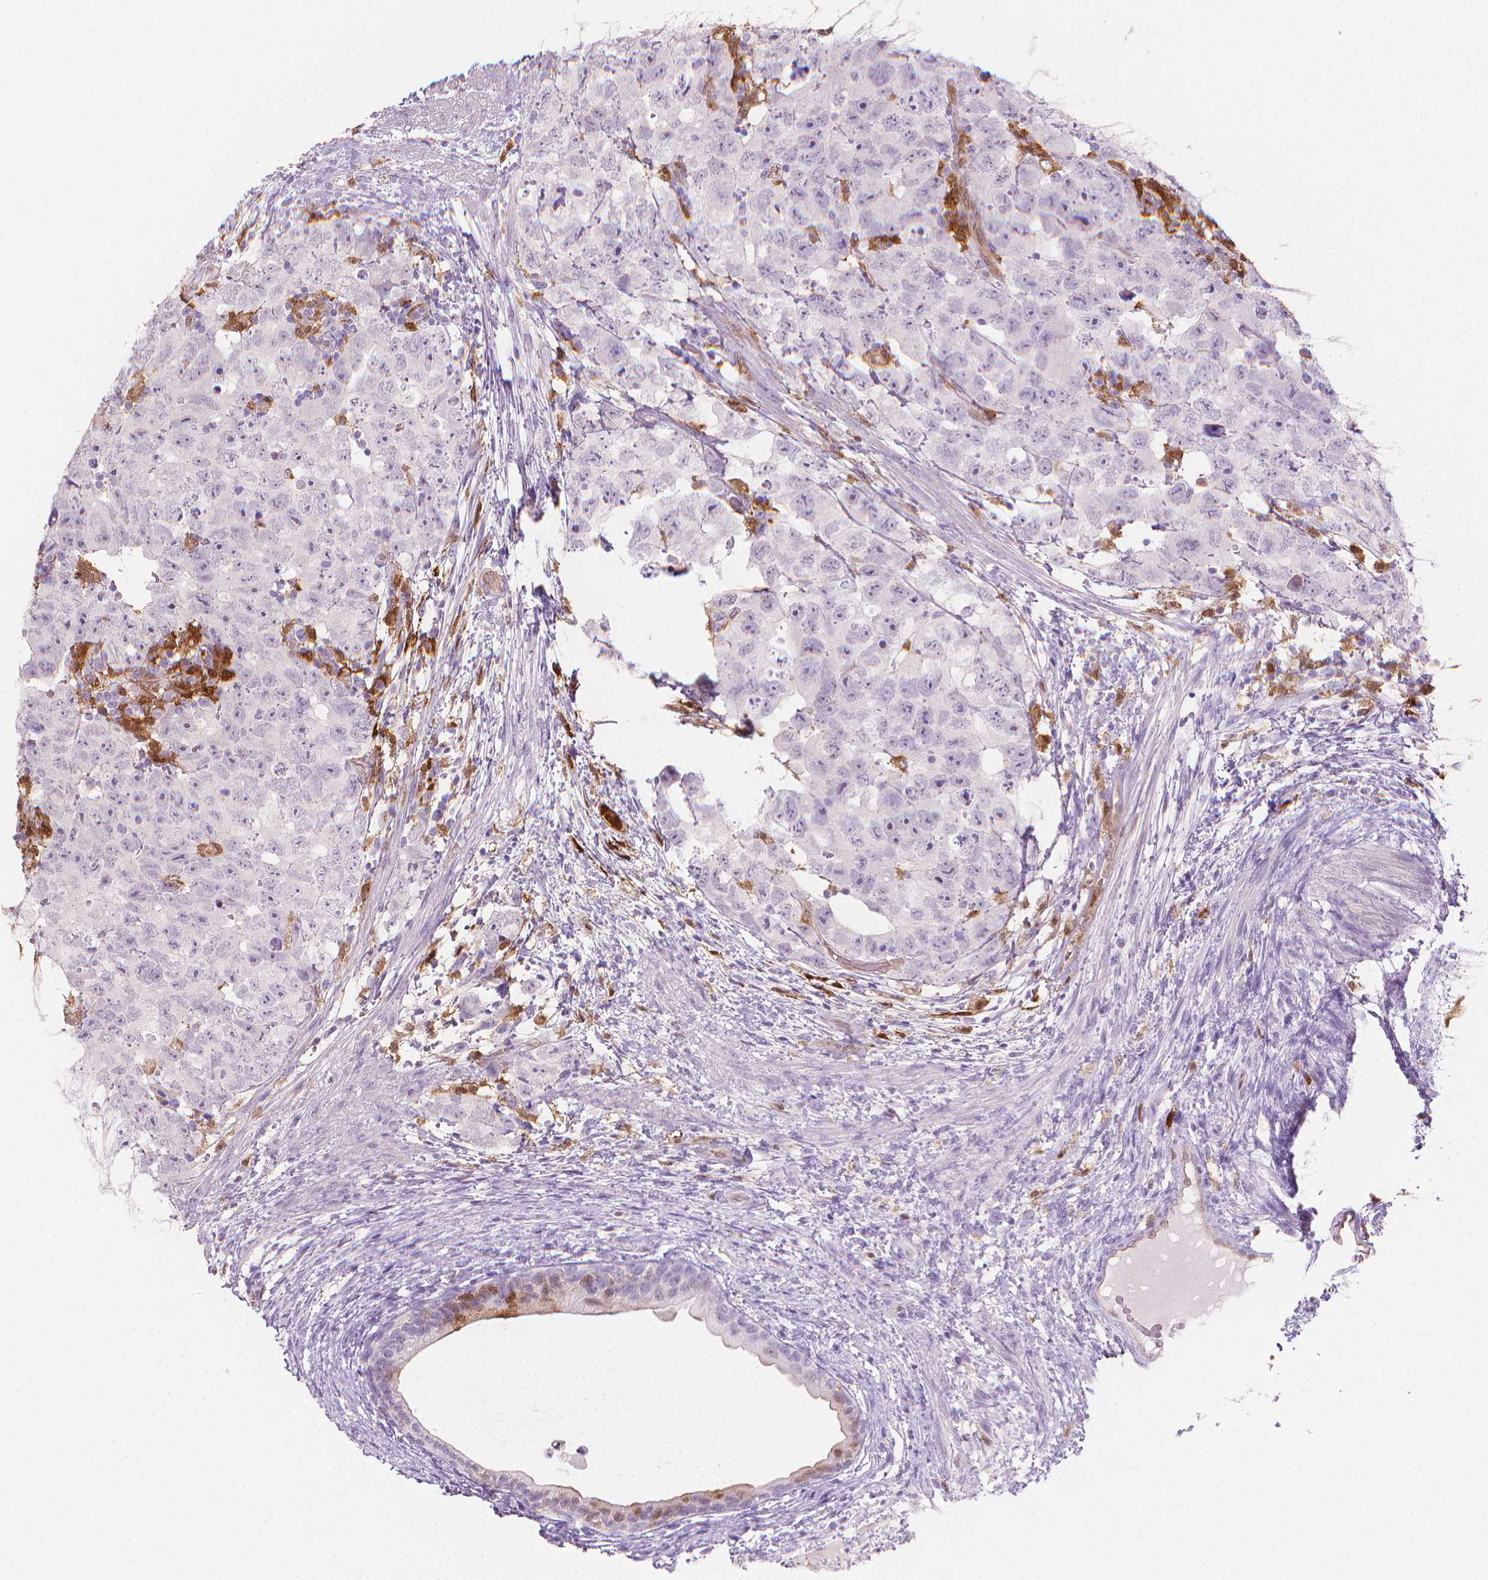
{"staining": {"intensity": "negative", "quantity": "none", "location": "none"}, "tissue": "testis cancer", "cell_type": "Tumor cells", "image_type": "cancer", "snomed": [{"axis": "morphology", "description": "Carcinoma, Embryonal, NOS"}, {"axis": "topography", "description": "Testis"}], "caption": "This photomicrograph is of testis embryonal carcinoma stained with immunohistochemistry (IHC) to label a protein in brown with the nuclei are counter-stained blue. There is no positivity in tumor cells.", "gene": "TNFAIP2", "patient": {"sex": "male", "age": 24}}